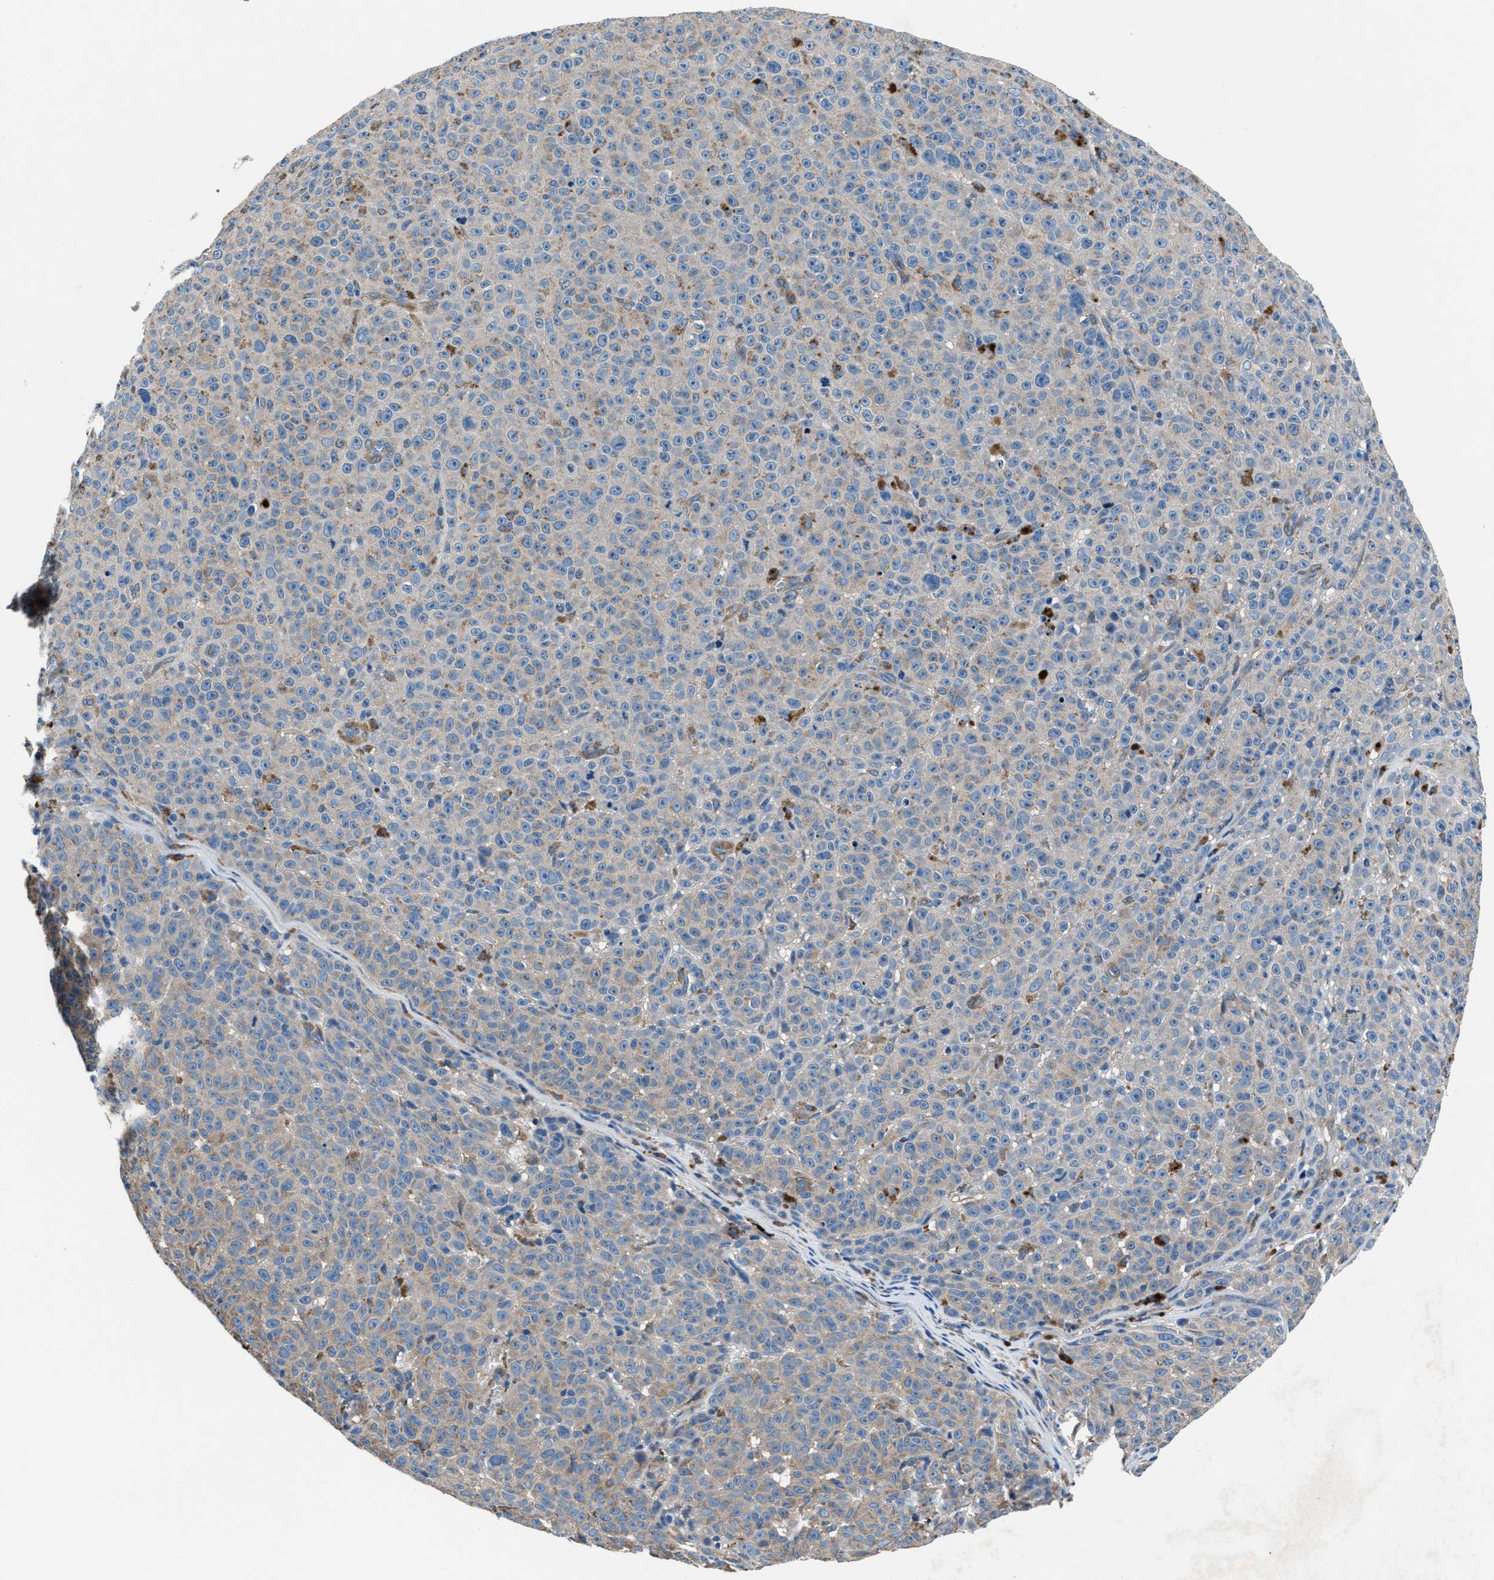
{"staining": {"intensity": "weak", "quantity": "25%-75%", "location": "cytoplasmic/membranous"}, "tissue": "melanoma", "cell_type": "Tumor cells", "image_type": "cancer", "snomed": [{"axis": "morphology", "description": "Malignant melanoma, NOS"}, {"axis": "topography", "description": "Skin"}], "caption": "DAB (3,3'-diaminobenzidine) immunohistochemical staining of human malignant melanoma exhibits weak cytoplasmic/membranous protein positivity in about 25%-75% of tumor cells.", "gene": "PRTFDC1", "patient": {"sex": "female", "age": 82}}